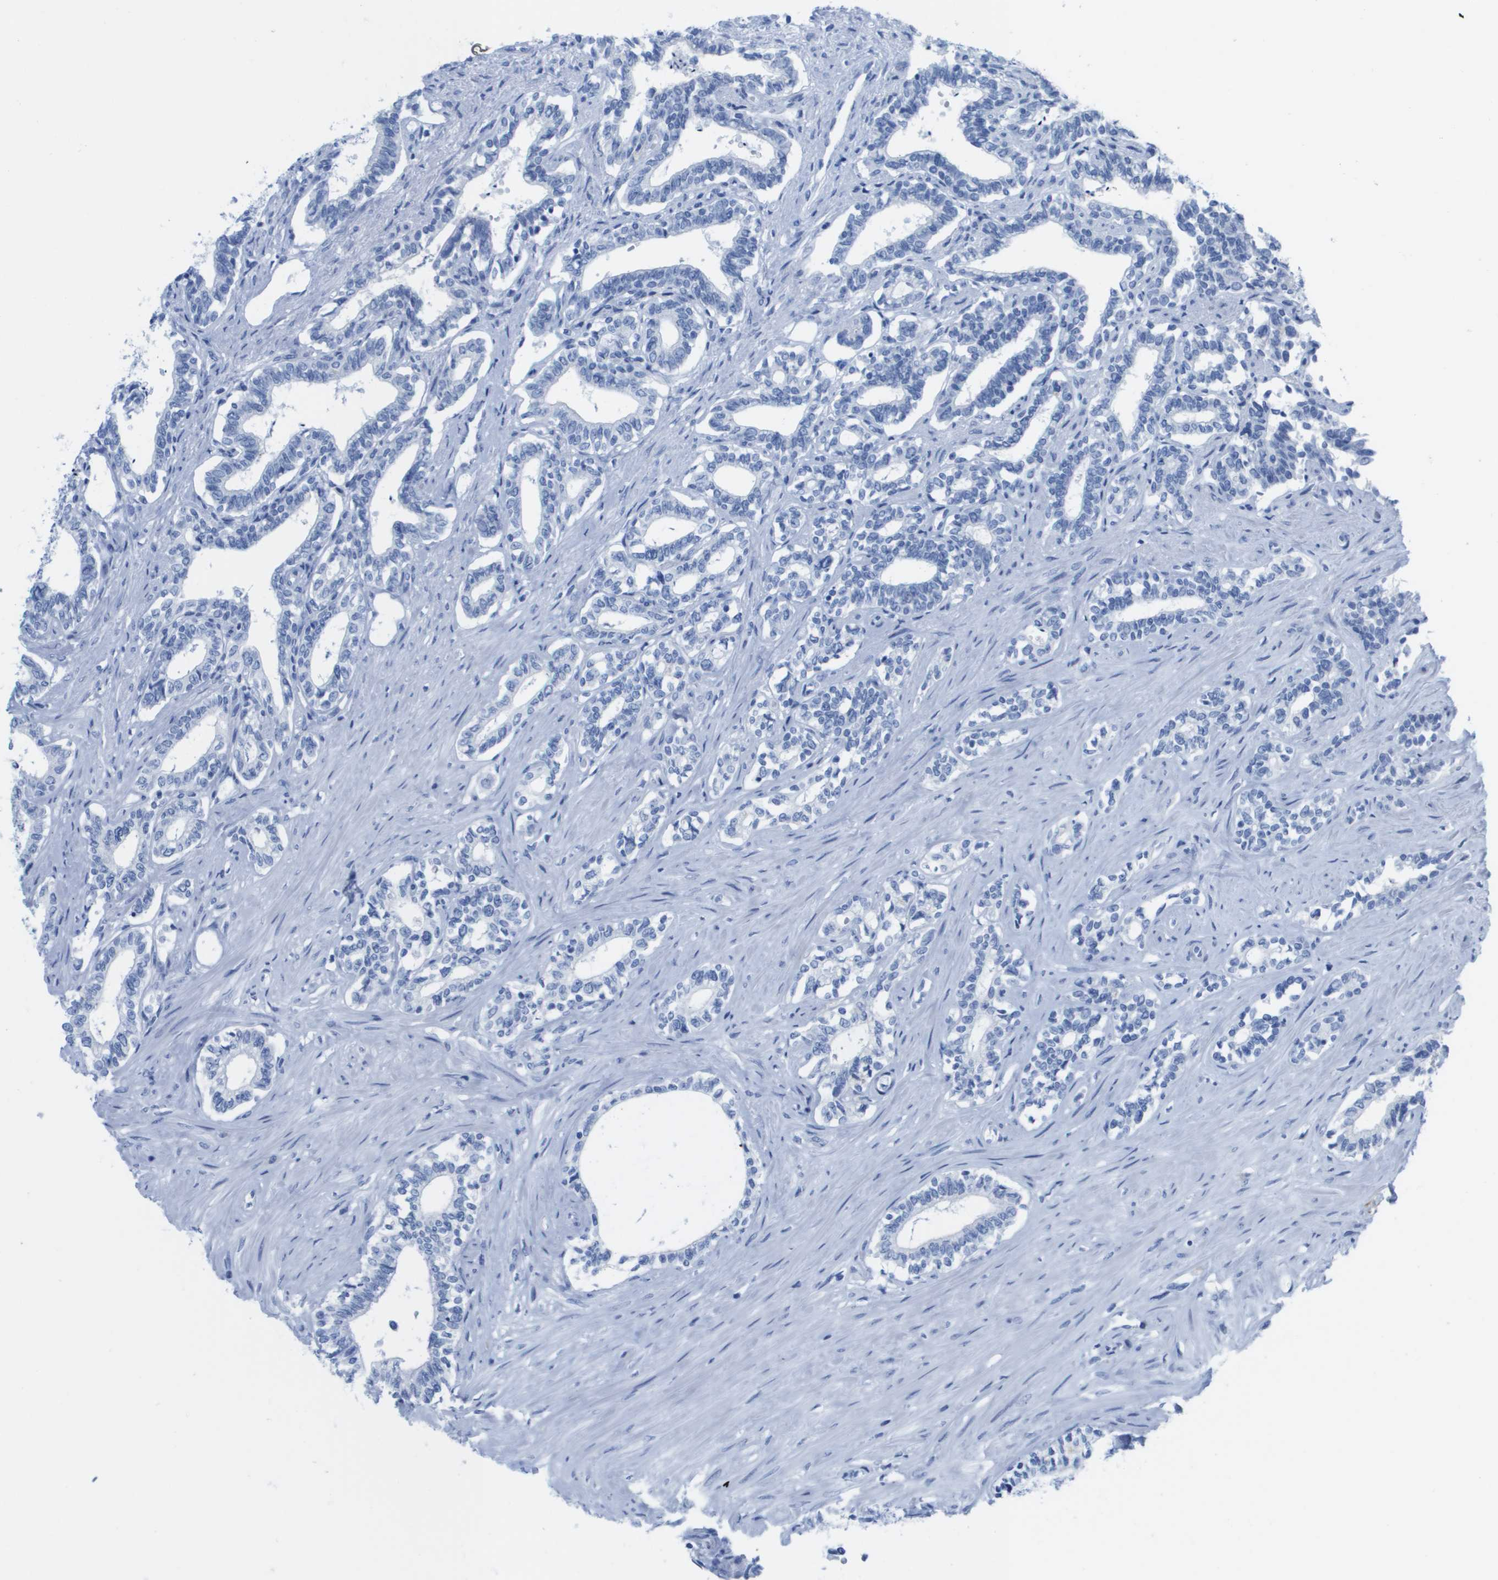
{"staining": {"intensity": "negative", "quantity": "none", "location": "none"}, "tissue": "seminal vesicle", "cell_type": "Glandular cells", "image_type": "normal", "snomed": [{"axis": "morphology", "description": "Normal tissue, NOS"}, {"axis": "morphology", "description": "Adenocarcinoma, High grade"}, {"axis": "topography", "description": "Prostate"}, {"axis": "topography", "description": "Seminal veicle"}], "caption": "Protein analysis of benign seminal vesicle displays no significant expression in glandular cells.", "gene": "KCNA3", "patient": {"sex": "male", "age": 55}}